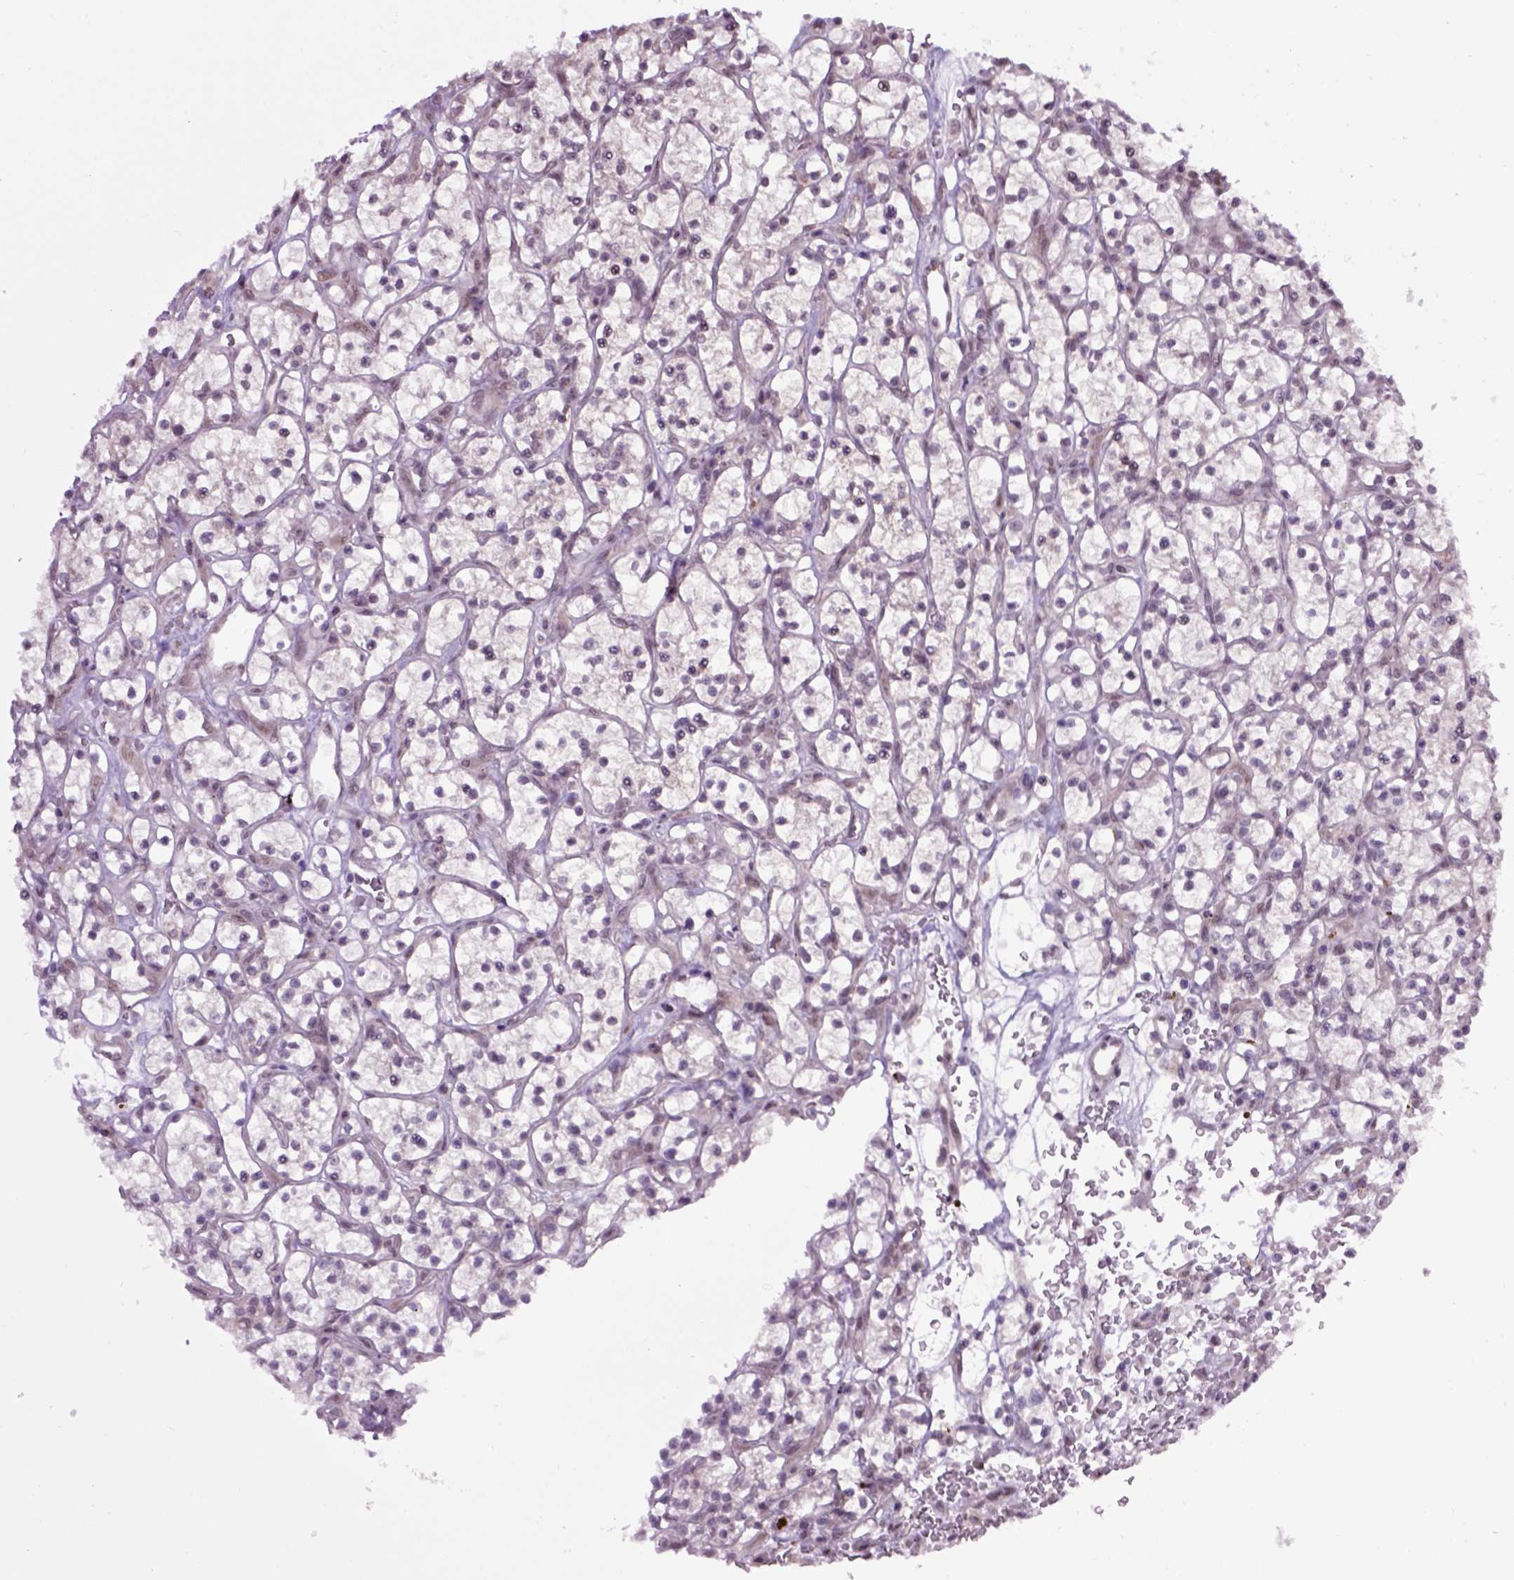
{"staining": {"intensity": "negative", "quantity": "none", "location": "none"}, "tissue": "renal cancer", "cell_type": "Tumor cells", "image_type": "cancer", "snomed": [{"axis": "morphology", "description": "Adenocarcinoma, NOS"}, {"axis": "topography", "description": "Kidney"}], "caption": "Tumor cells are negative for protein expression in human renal cancer (adenocarcinoma).", "gene": "RAB43", "patient": {"sex": "female", "age": 64}}